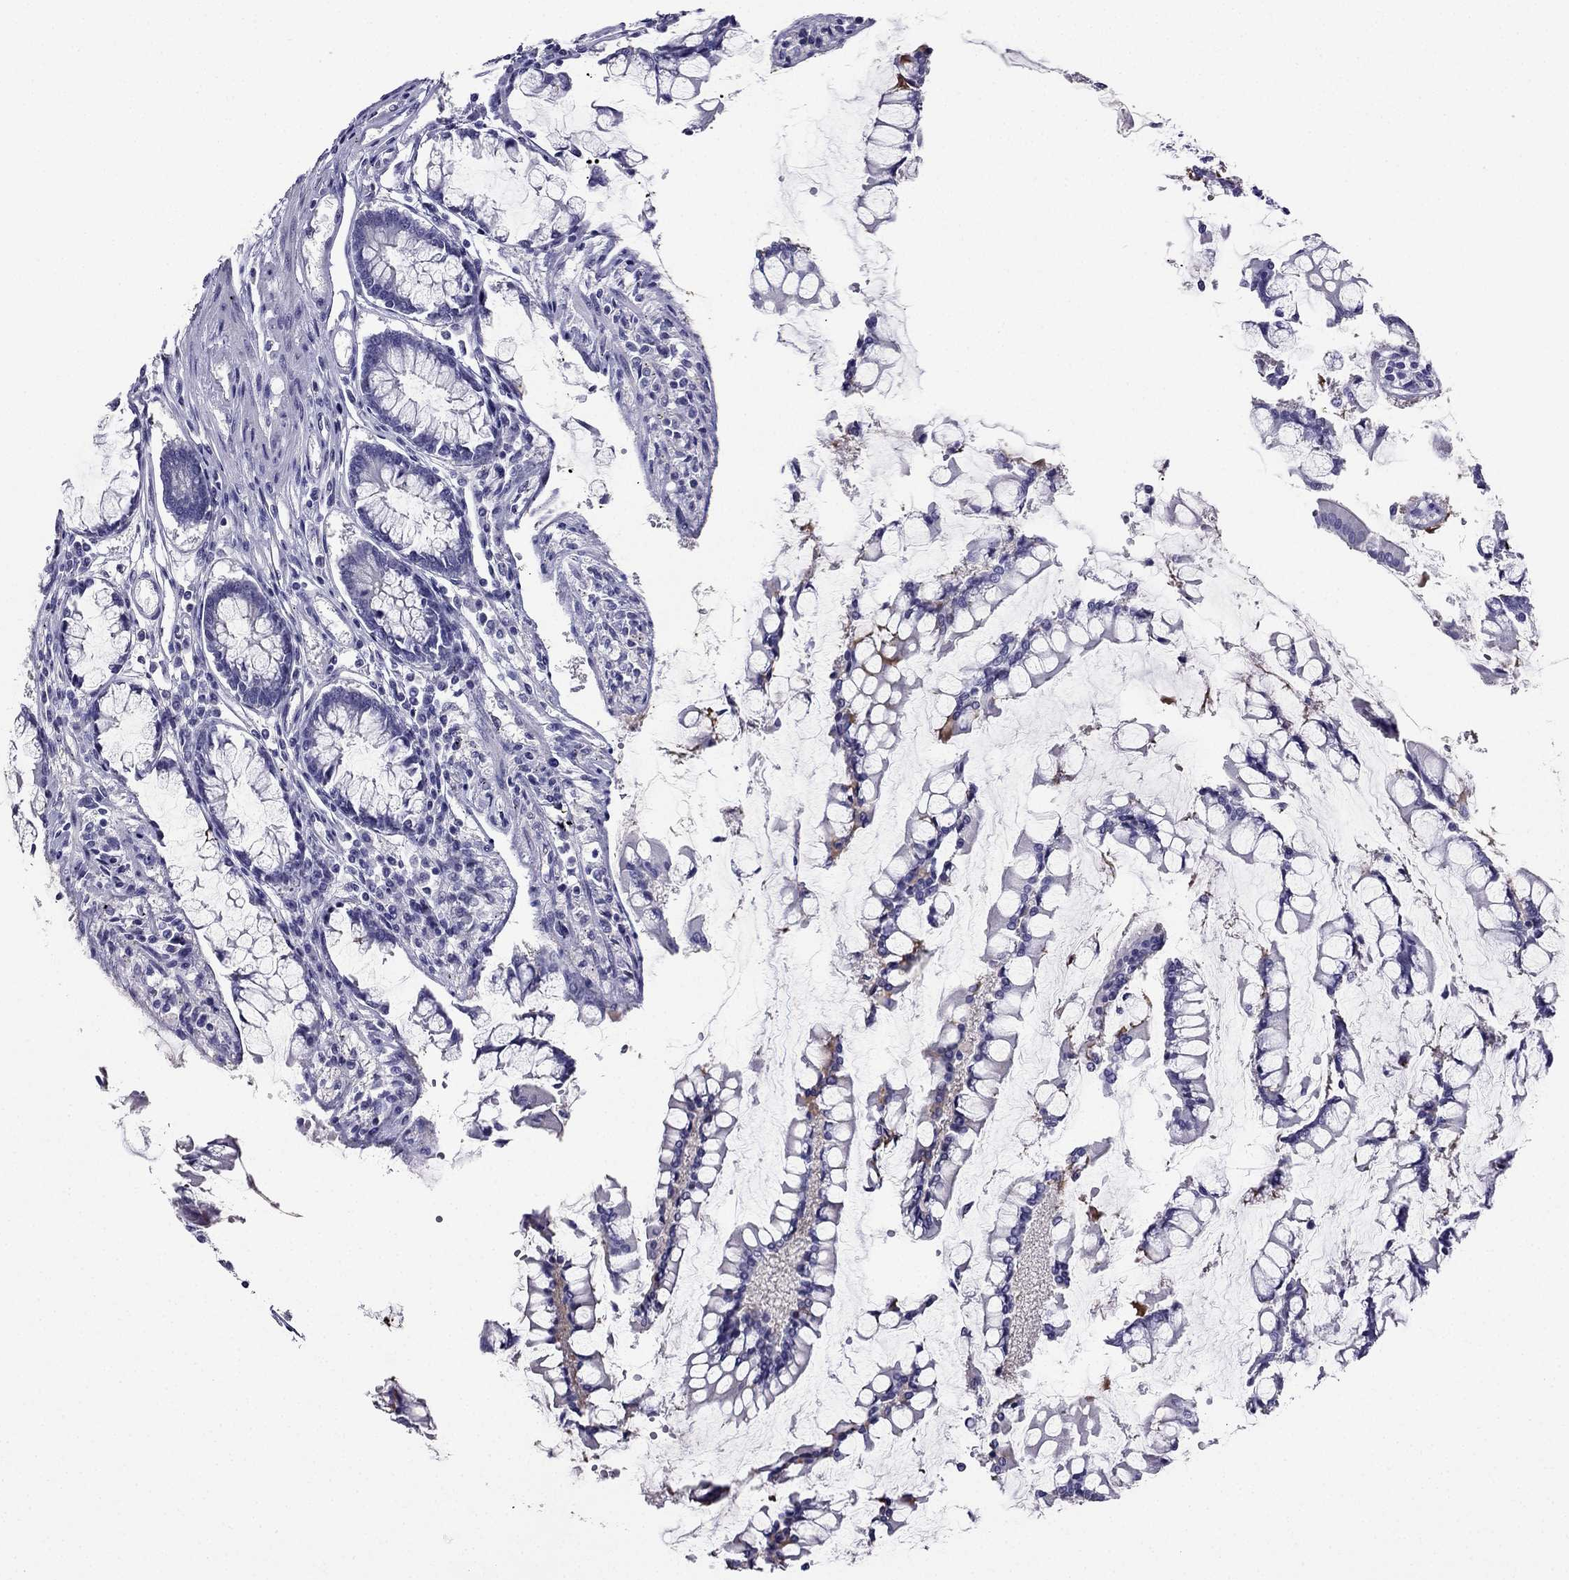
{"staining": {"intensity": "negative", "quantity": "none", "location": "none"}, "tissue": "carcinoid", "cell_type": "Tumor cells", "image_type": "cancer", "snomed": [{"axis": "morphology", "description": "Carcinoid, malignant, NOS"}, {"axis": "topography", "description": "Small intestine"}], "caption": "The immunohistochemistry (IHC) photomicrograph has no significant positivity in tumor cells of carcinoid (malignant) tissue. Nuclei are stained in blue.", "gene": "KCNJ10", "patient": {"sex": "female", "age": 65}}